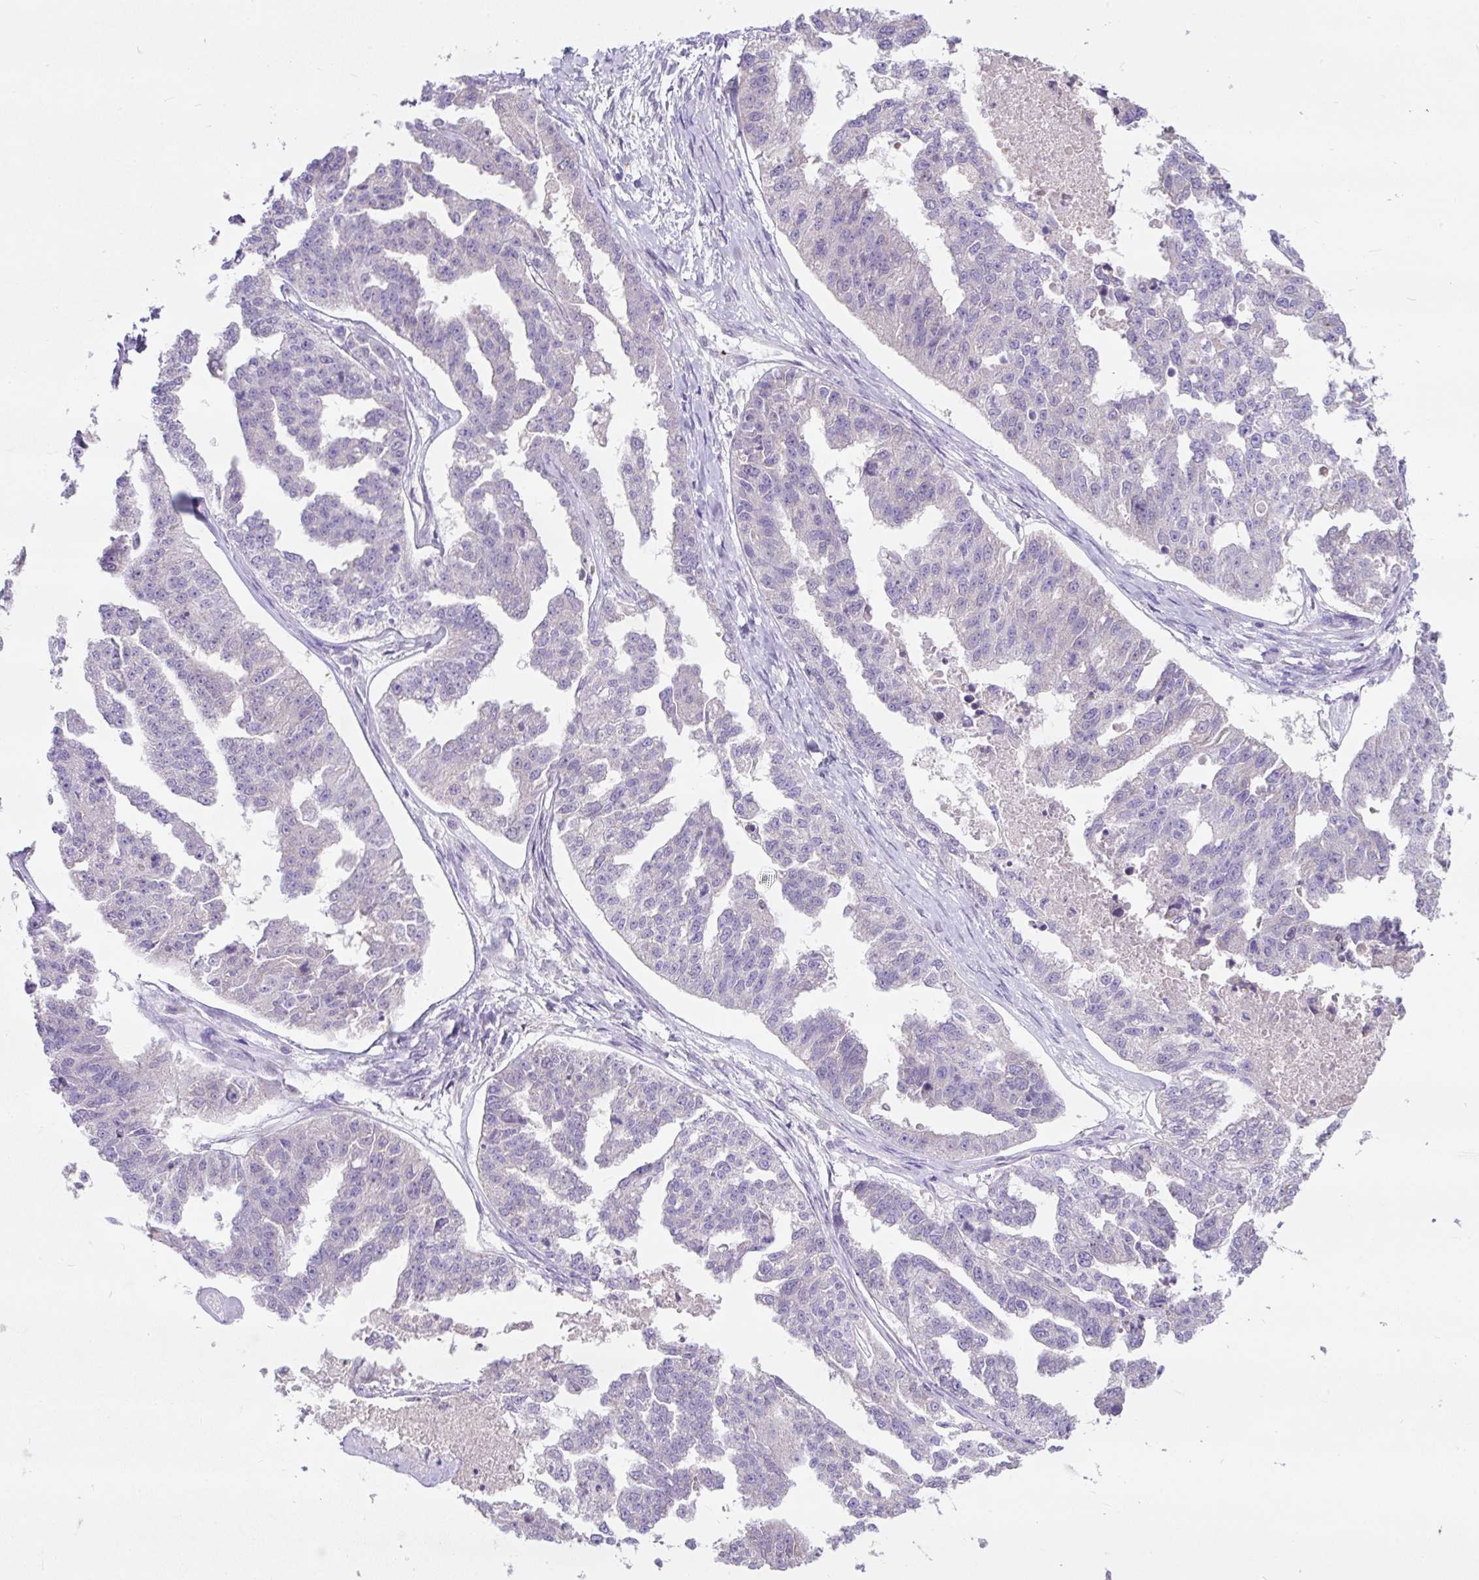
{"staining": {"intensity": "negative", "quantity": "none", "location": "none"}, "tissue": "ovarian cancer", "cell_type": "Tumor cells", "image_type": "cancer", "snomed": [{"axis": "morphology", "description": "Cystadenocarcinoma, serous, NOS"}, {"axis": "topography", "description": "Ovary"}], "caption": "Immunohistochemical staining of ovarian cancer (serous cystadenocarcinoma) reveals no significant positivity in tumor cells. Brightfield microscopy of IHC stained with DAB (brown) and hematoxylin (blue), captured at high magnification.", "gene": "SUSD5", "patient": {"sex": "female", "age": 58}}